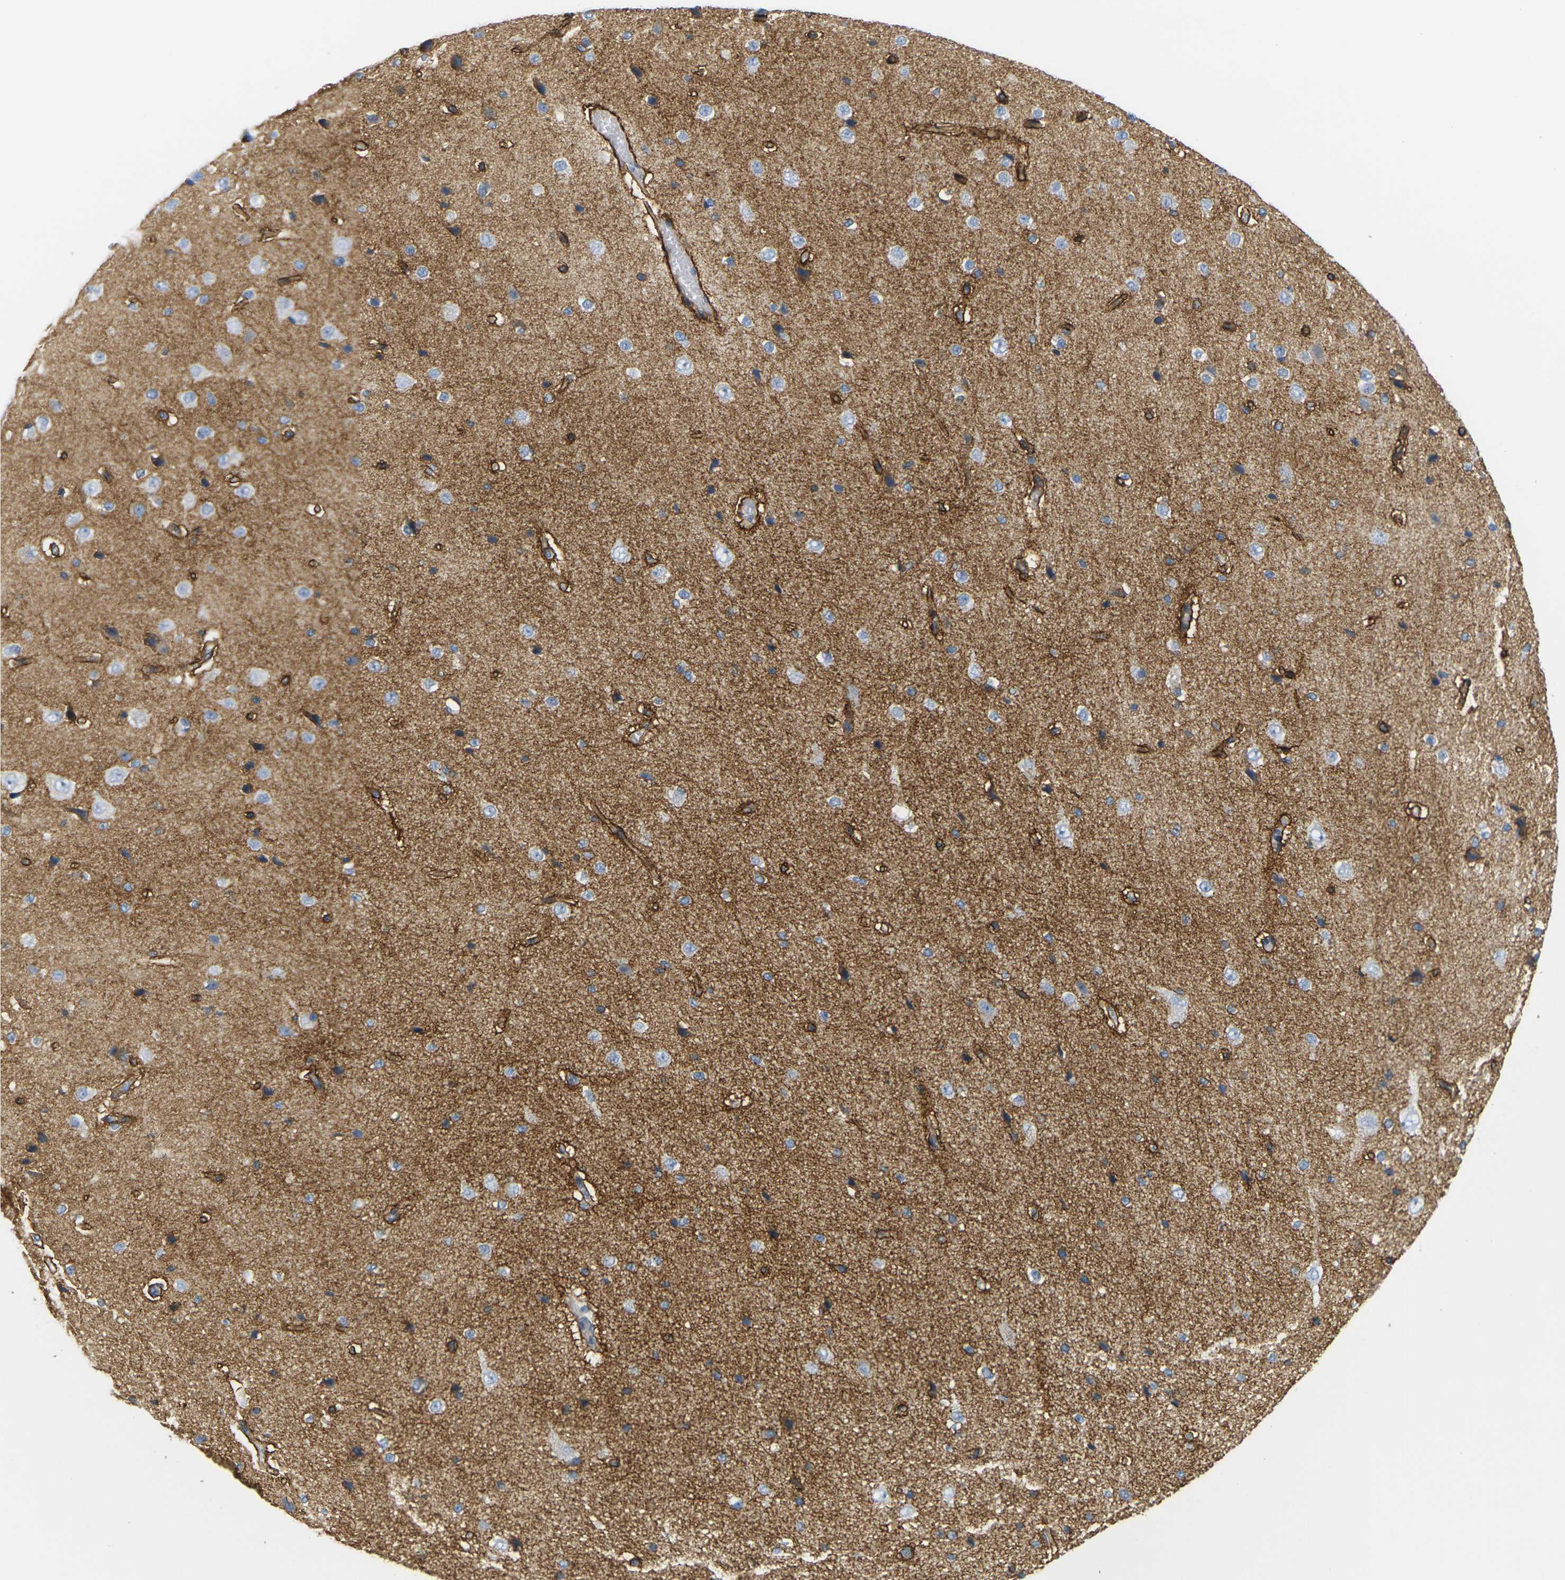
{"staining": {"intensity": "moderate", "quantity": "25%-75%", "location": "cytoplasmic/membranous"}, "tissue": "cerebral cortex", "cell_type": "Endothelial cells", "image_type": "normal", "snomed": [{"axis": "morphology", "description": "Normal tissue, NOS"}, {"axis": "morphology", "description": "Developmental malformation"}, {"axis": "topography", "description": "Cerebral cortex"}], "caption": "IHC (DAB) staining of normal human cerebral cortex exhibits moderate cytoplasmic/membranous protein staining in approximately 25%-75% of endothelial cells.", "gene": "OTOF", "patient": {"sex": "female", "age": 30}}